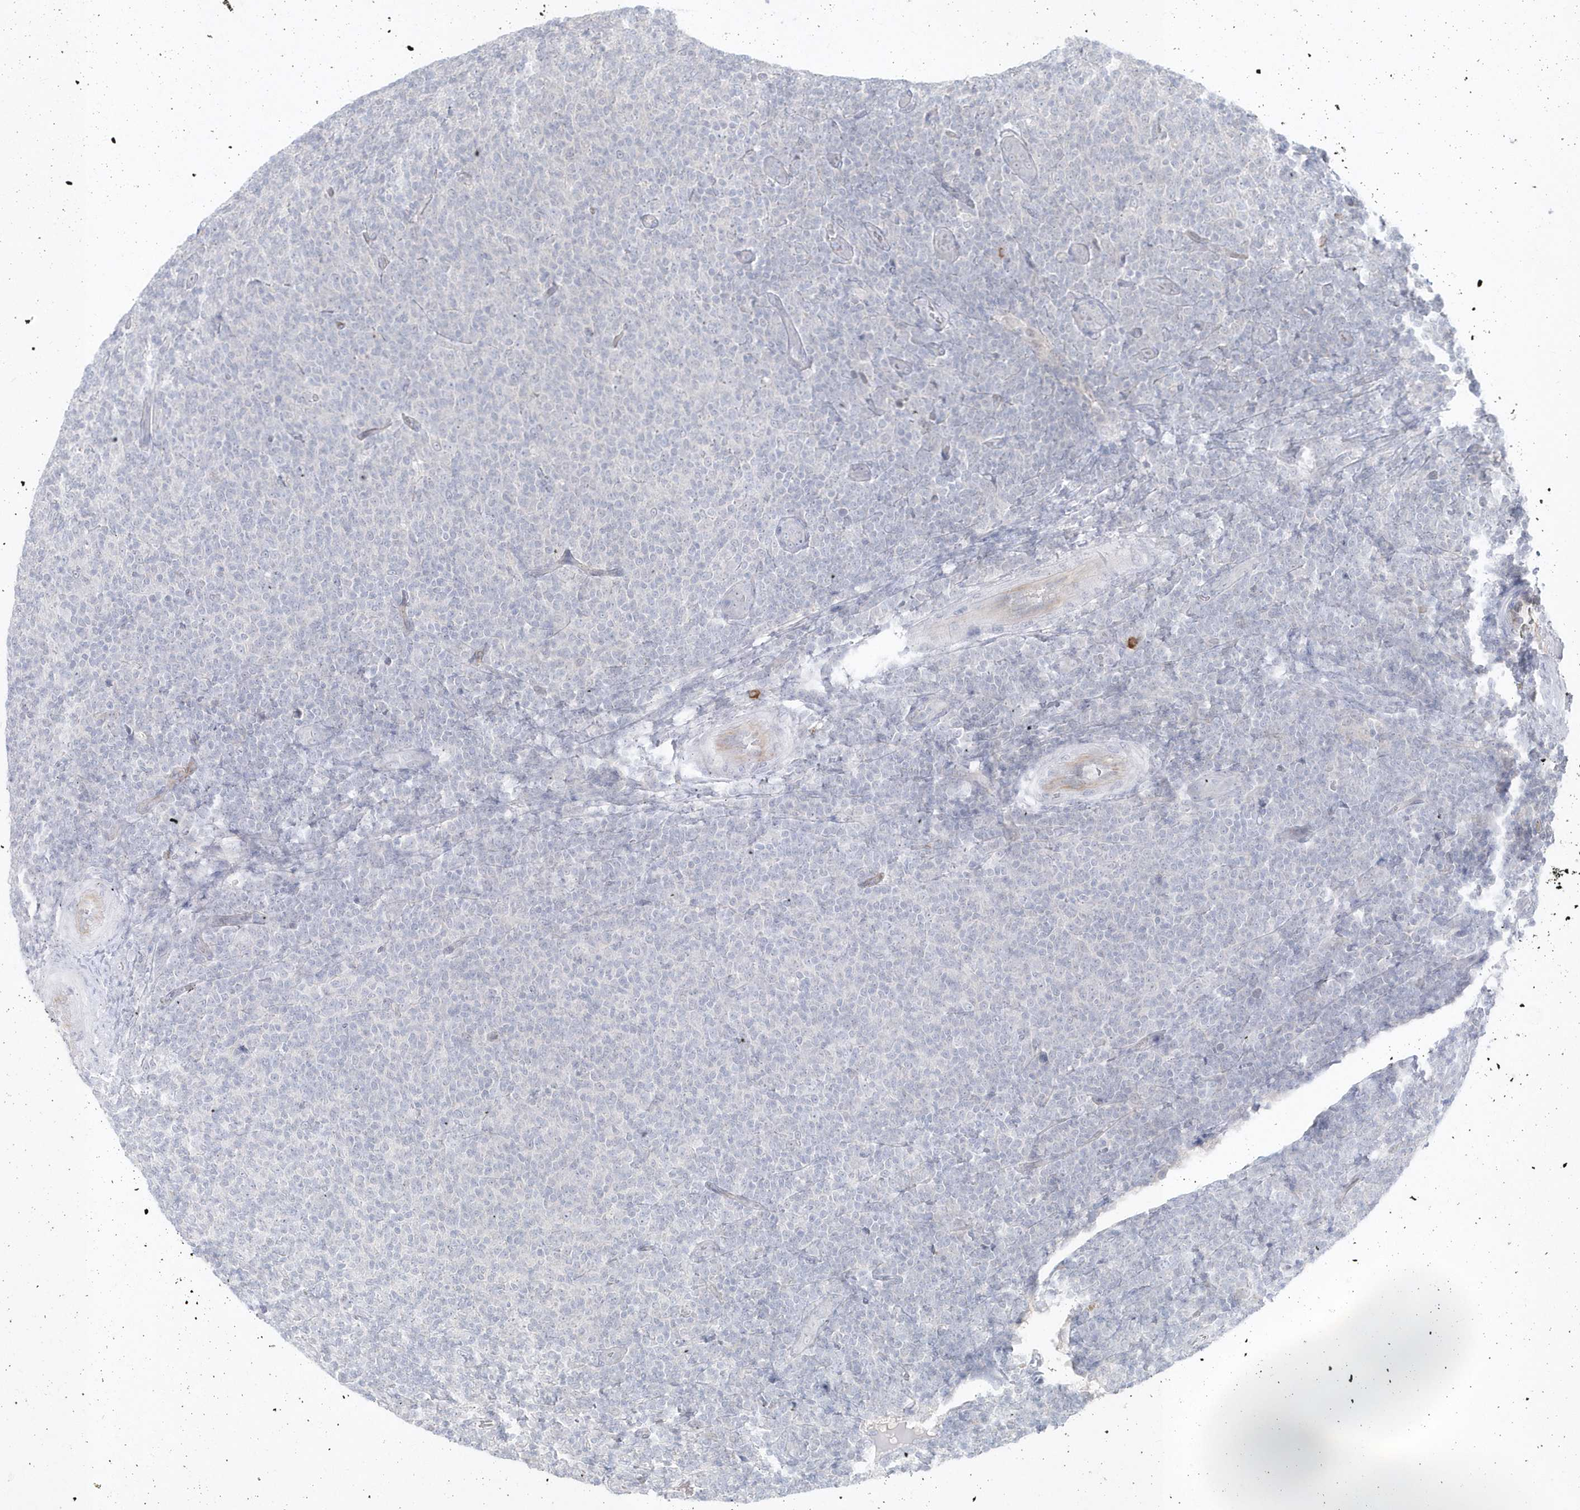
{"staining": {"intensity": "negative", "quantity": "none", "location": "none"}, "tissue": "lymphoma", "cell_type": "Tumor cells", "image_type": "cancer", "snomed": [{"axis": "morphology", "description": "Malignant lymphoma, non-Hodgkin's type, Low grade"}, {"axis": "topography", "description": "Lymph node"}], "caption": "Immunohistochemical staining of lymphoma exhibits no significant expression in tumor cells.", "gene": "DHX57", "patient": {"sex": "male", "age": 66}}